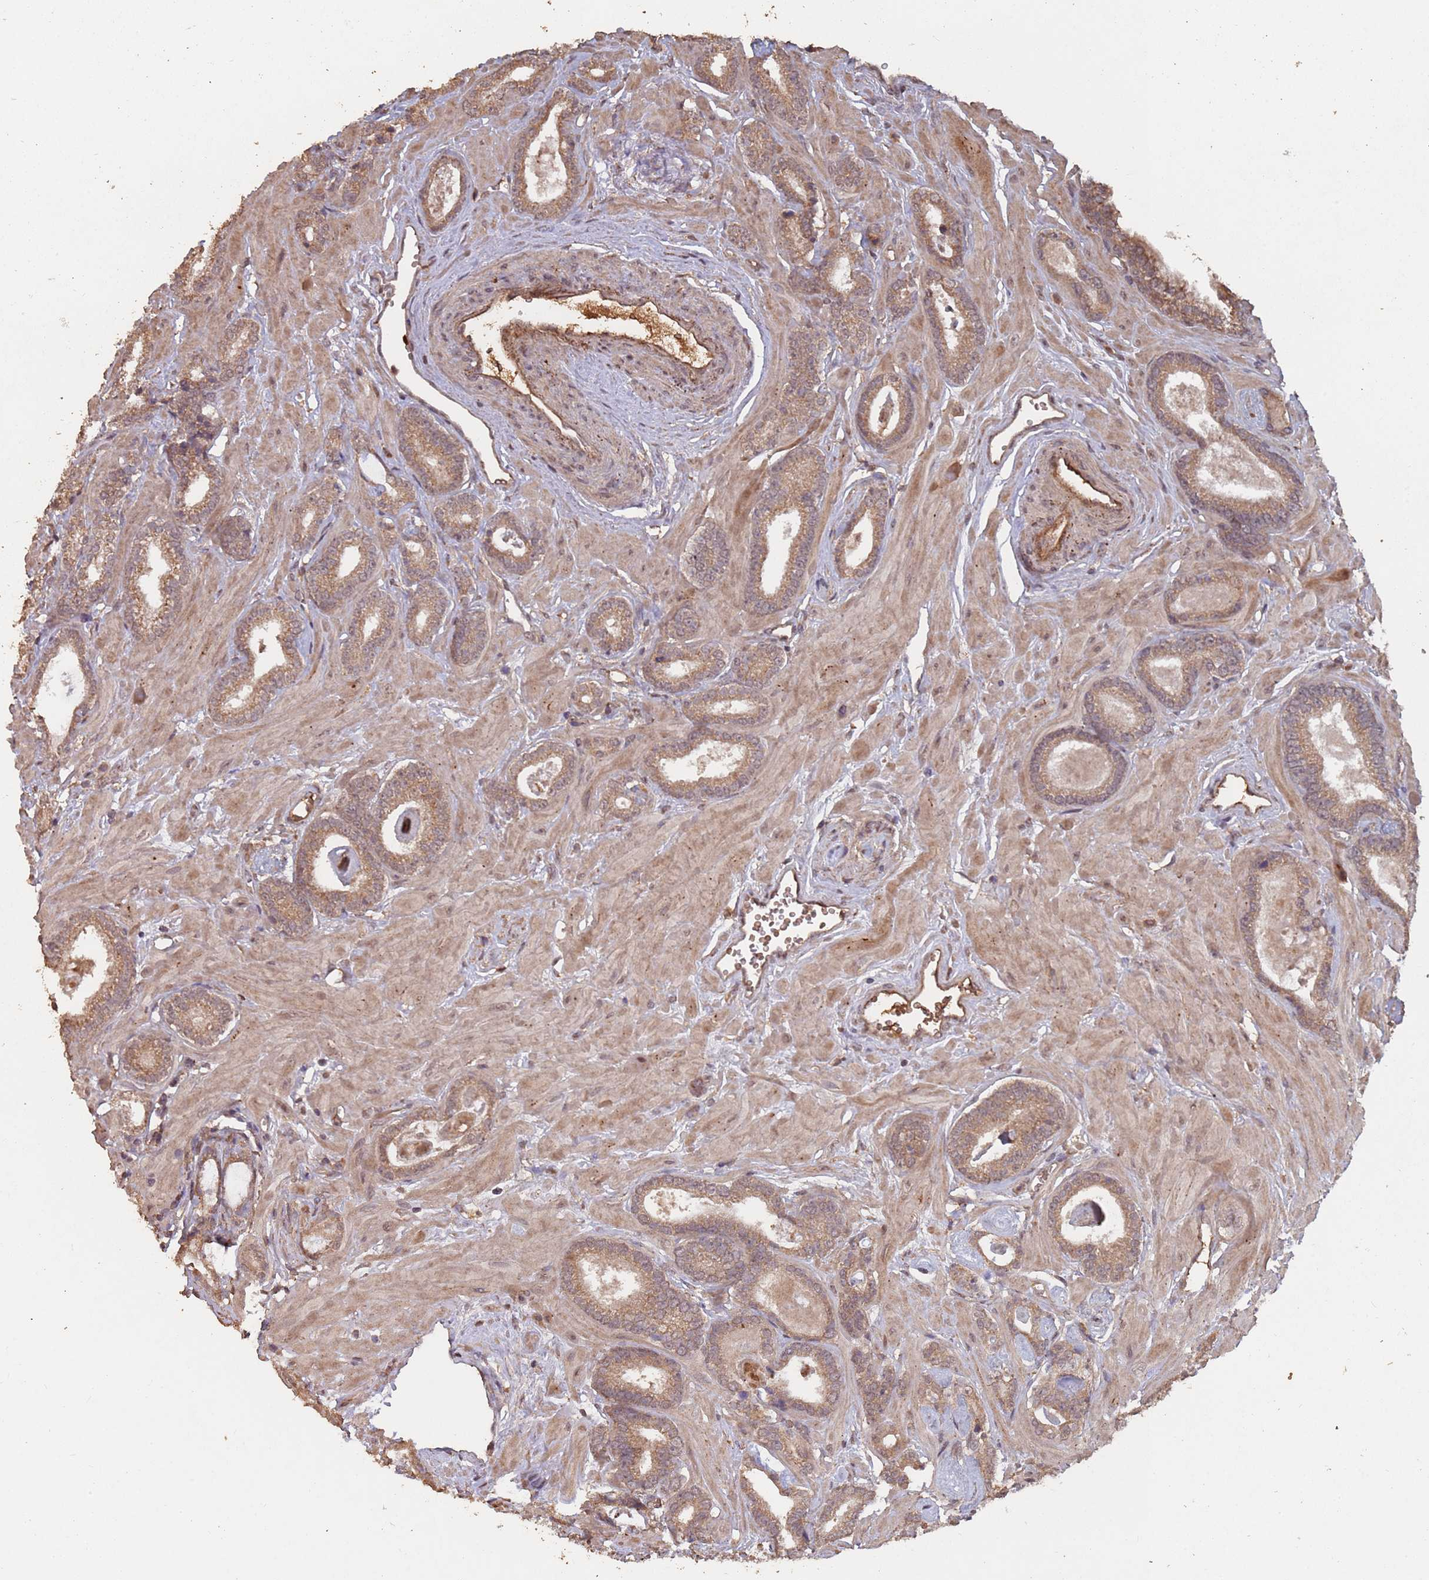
{"staining": {"intensity": "moderate", "quantity": ">75%", "location": "cytoplasmic/membranous"}, "tissue": "prostate cancer", "cell_type": "Tumor cells", "image_type": "cancer", "snomed": [{"axis": "morphology", "description": "Adenocarcinoma, Low grade"}, {"axis": "topography", "description": "Prostate"}], "caption": "IHC (DAB (3,3'-diaminobenzidine)) staining of human prostate cancer (low-grade adenocarcinoma) shows moderate cytoplasmic/membranous protein positivity in approximately >75% of tumor cells.", "gene": "FRAT1", "patient": {"sex": "male", "age": 60}}